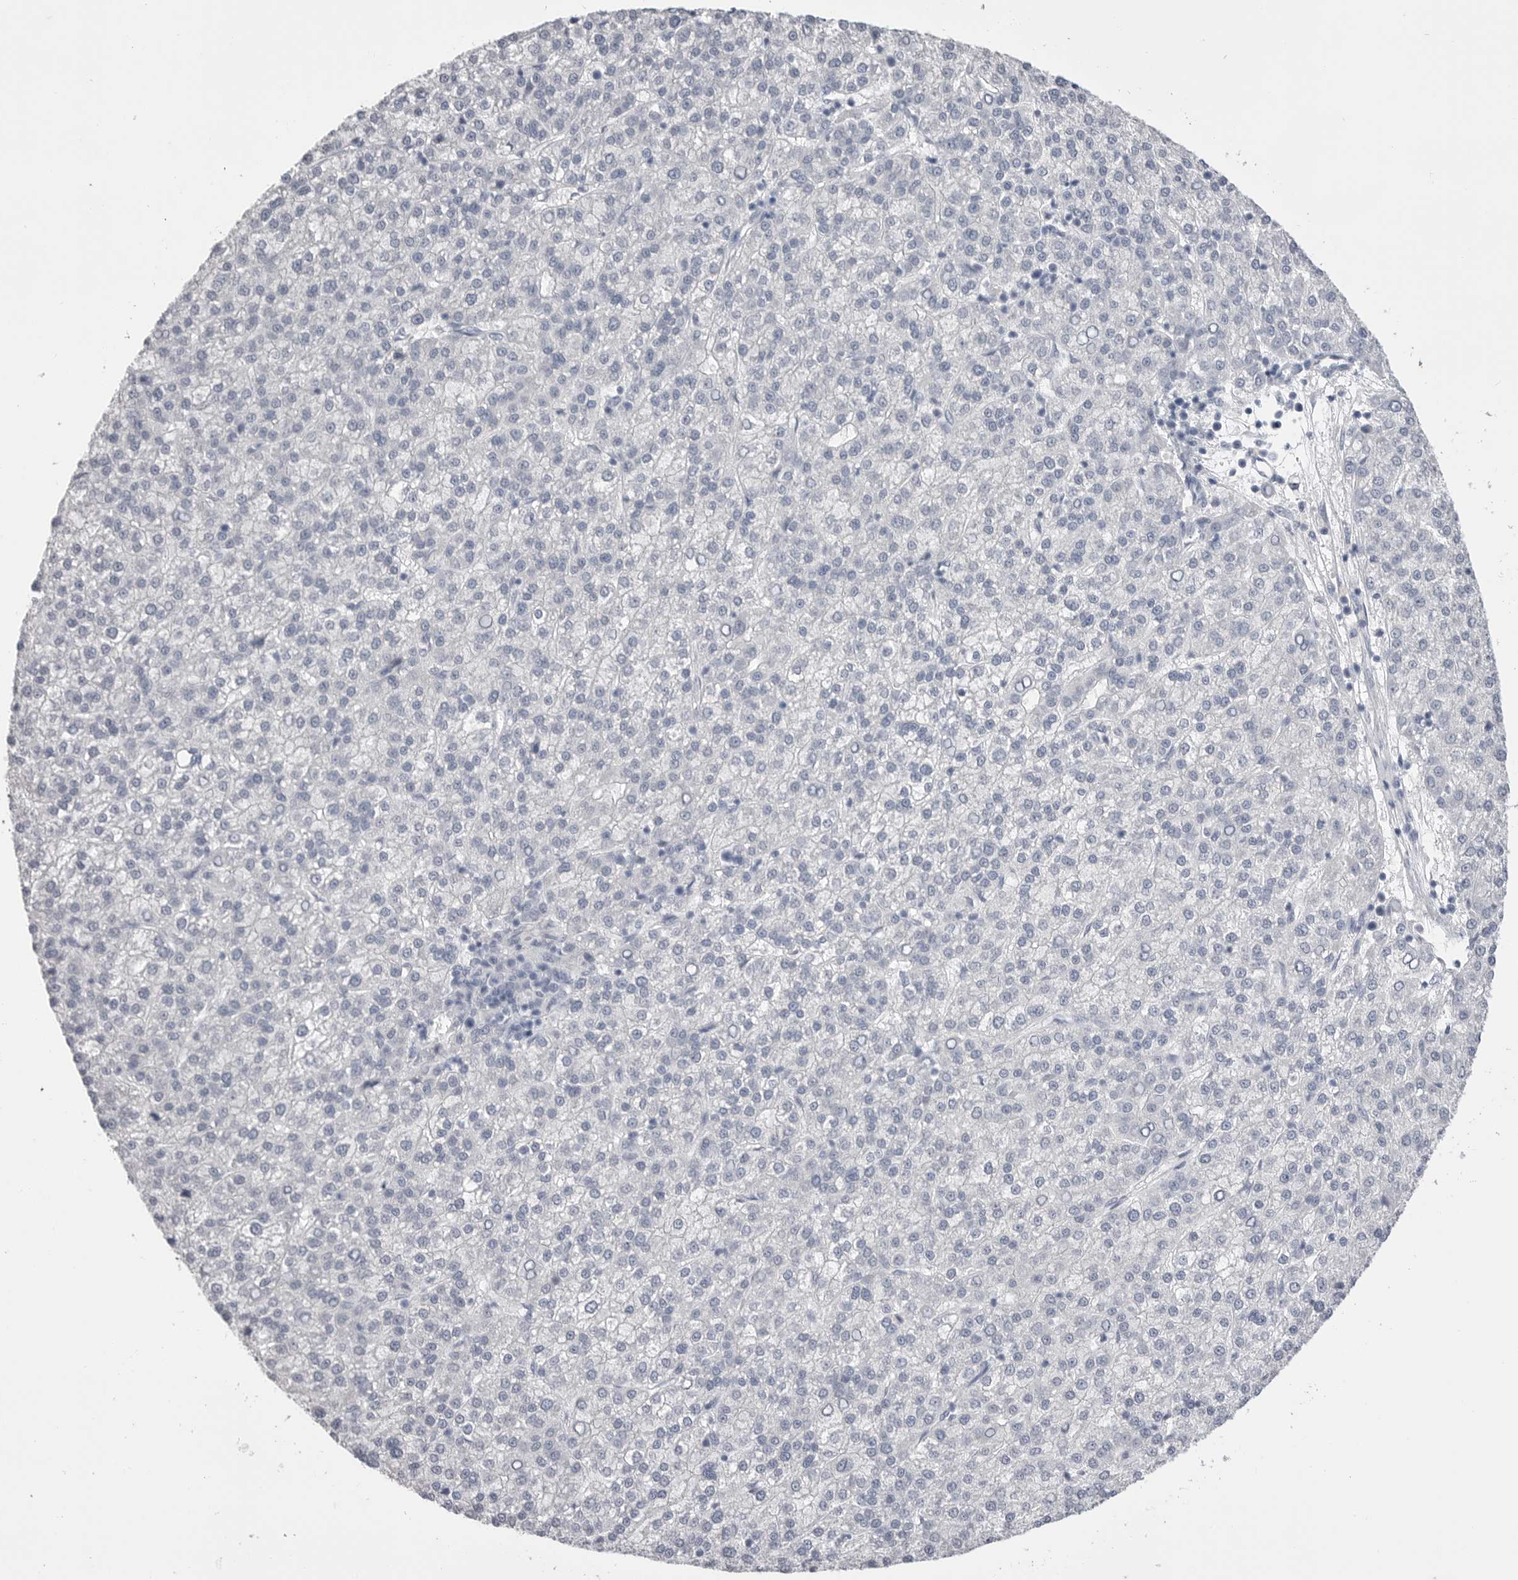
{"staining": {"intensity": "negative", "quantity": "none", "location": "none"}, "tissue": "liver cancer", "cell_type": "Tumor cells", "image_type": "cancer", "snomed": [{"axis": "morphology", "description": "Carcinoma, Hepatocellular, NOS"}, {"axis": "topography", "description": "Liver"}], "caption": "Liver cancer stained for a protein using immunohistochemistry exhibits no staining tumor cells.", "gene": "CPB1", "patient": {"sex": "female", "age": 58}}